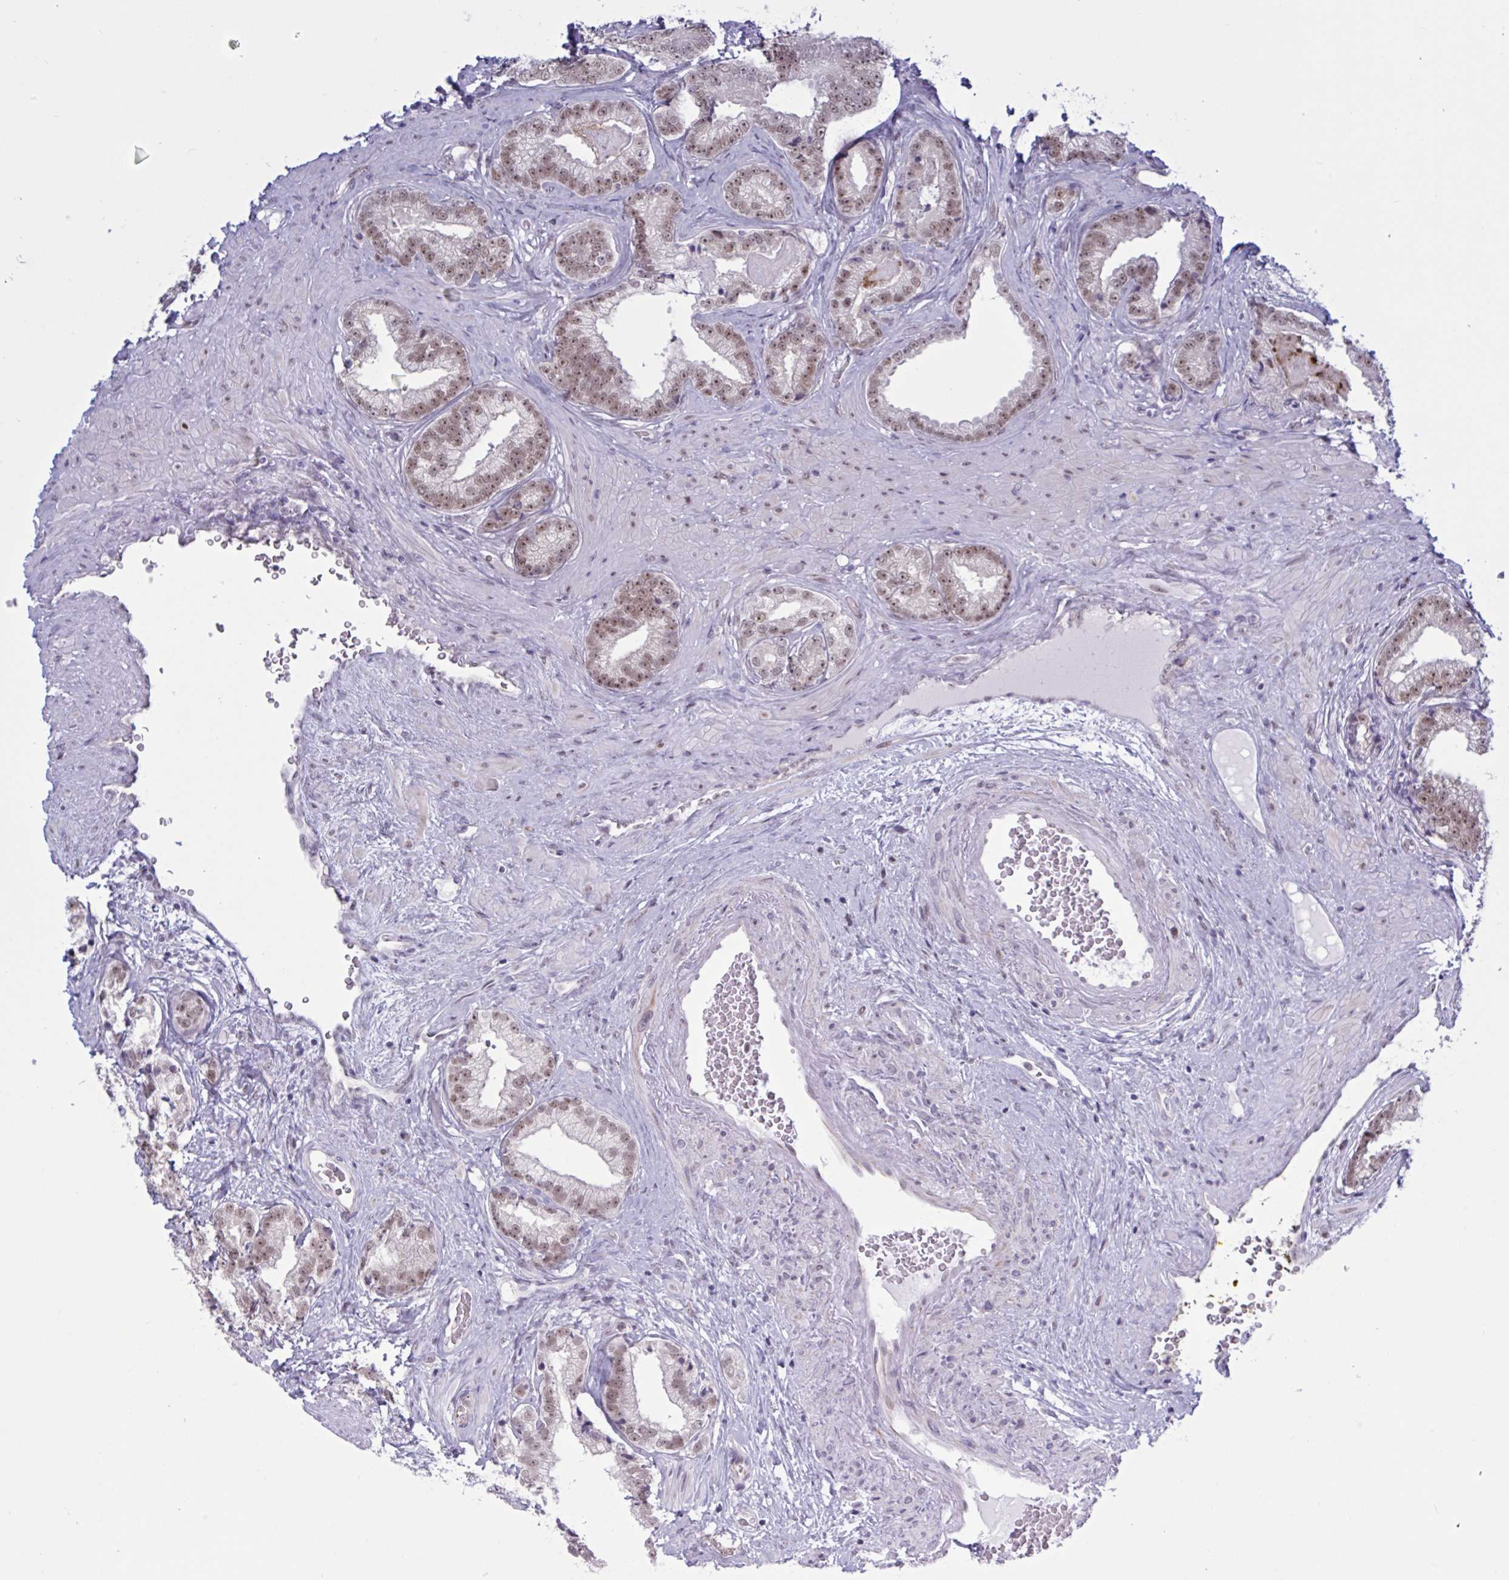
{"staining": {"intensity": "moderate", "quantity": ">75%", "location": "nuclear"}, "tissue": "prostate cancer", "cell_type": "Tumor cells", "image_type": "cancer", "snomed": [{"axis": "morphology", "description": "Adenocarcinoma, Low grade"}, {"axis": "topography", "description": "Prostate"}], "caption": "Prostate cancer (adenocarcinoma (low-grade)) tissue displays moderate nuclear staining in about >75% of tumor cells", "gene": "PRMT6", "patient": {"sex": "male", "age": 61}}